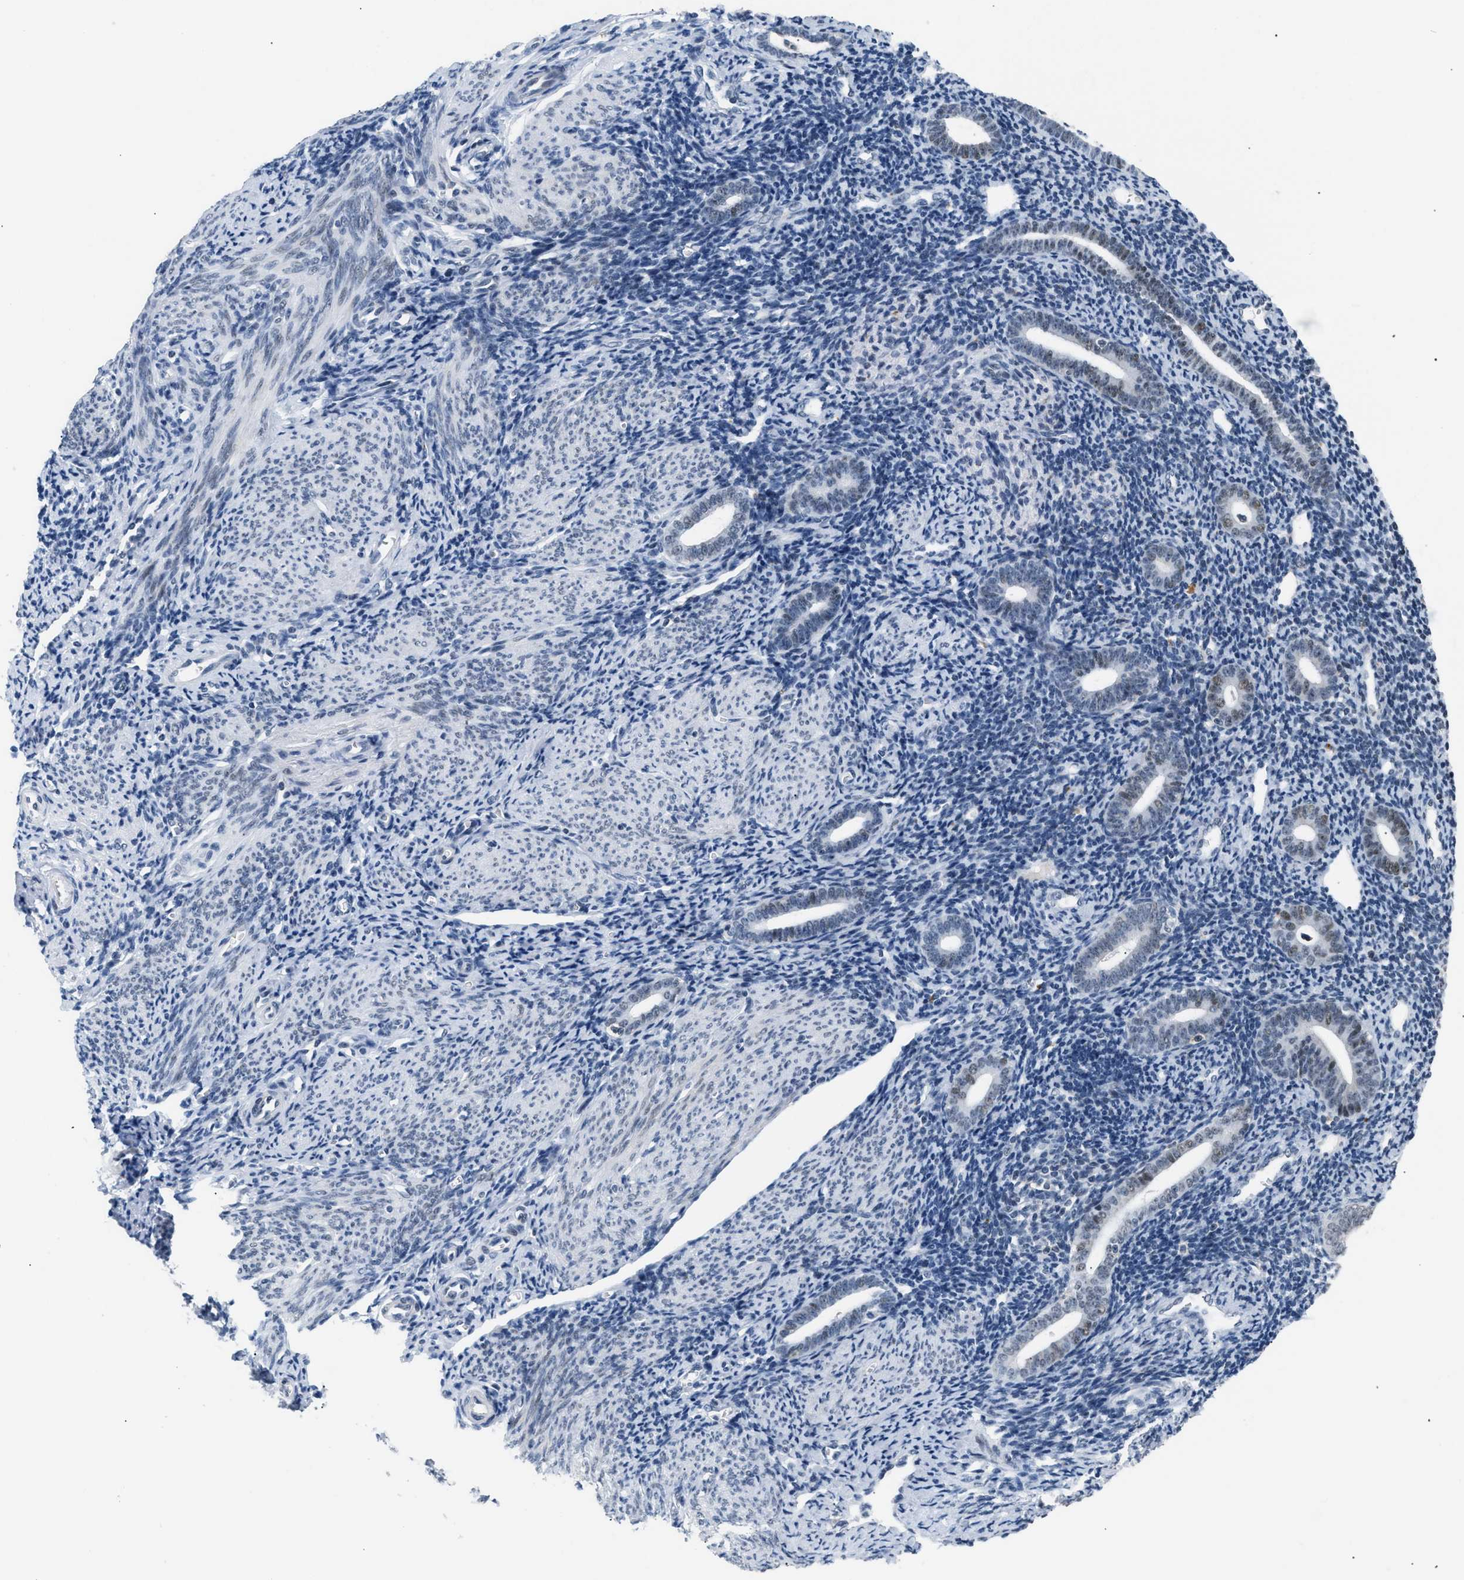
{"staining": {"intensity": "negative", "quantity": "none", "location": "none"}, "tissue": "endometrium", "cell_type": "Cells in endometrial stroma", "image_type": "normal", "snomed": [{"axis": "morphology", "description": "Normal tissue, NOS"}, {"axis": "topography", "description": "Endometrium"}], "caption": "An immunohistochemistry image of benign endometrium is shown. There is no staining in cells in endometrial stroma of endometrium.", "gene": "KCNC3", "patient": {"sex": "female", "age": 50}}